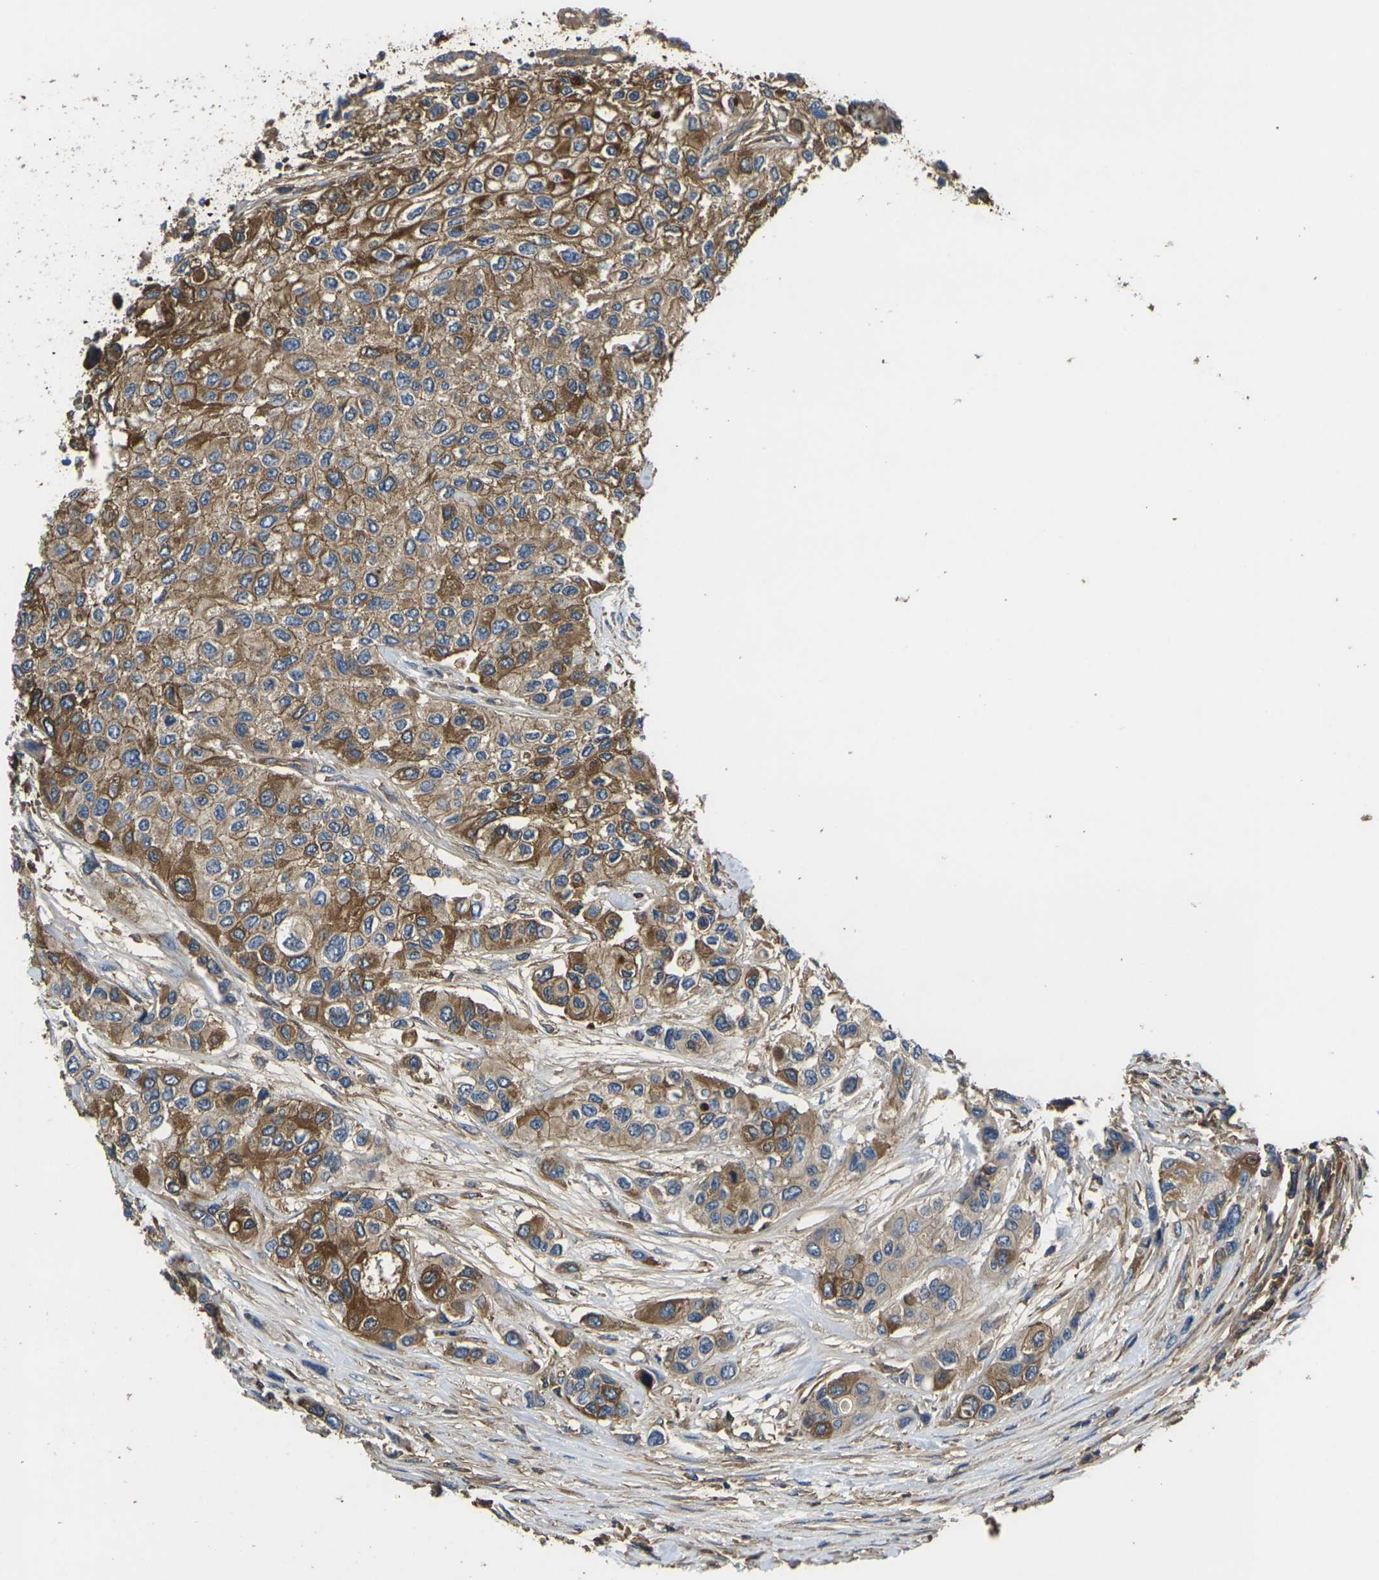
{"staining": {"intensity": "moderate", "quantity": ">75%", "location": "cytoplasmic/membranous"}, "tissue": "urothelial cancer", "cell_type": "Tumor cells", "image_type": "cancer", "snomed": [{"axis": "morphology", "description": "Urothelial carcinoma, High grade"}, {"axis": "topography", "description": "Urinary bladder"}], "caption": "IHC of human urothelial cancer exhibits medium levels of moderate cytoplasmic/membranous positivity in about >75% of tumor cells. (DAB (3,3'-diaminobenzidine) IHC, brown staining for protein, blue staining for nuclei).", "gene": "HSPG2", "patient": {"sex": "female", "age": 56}}